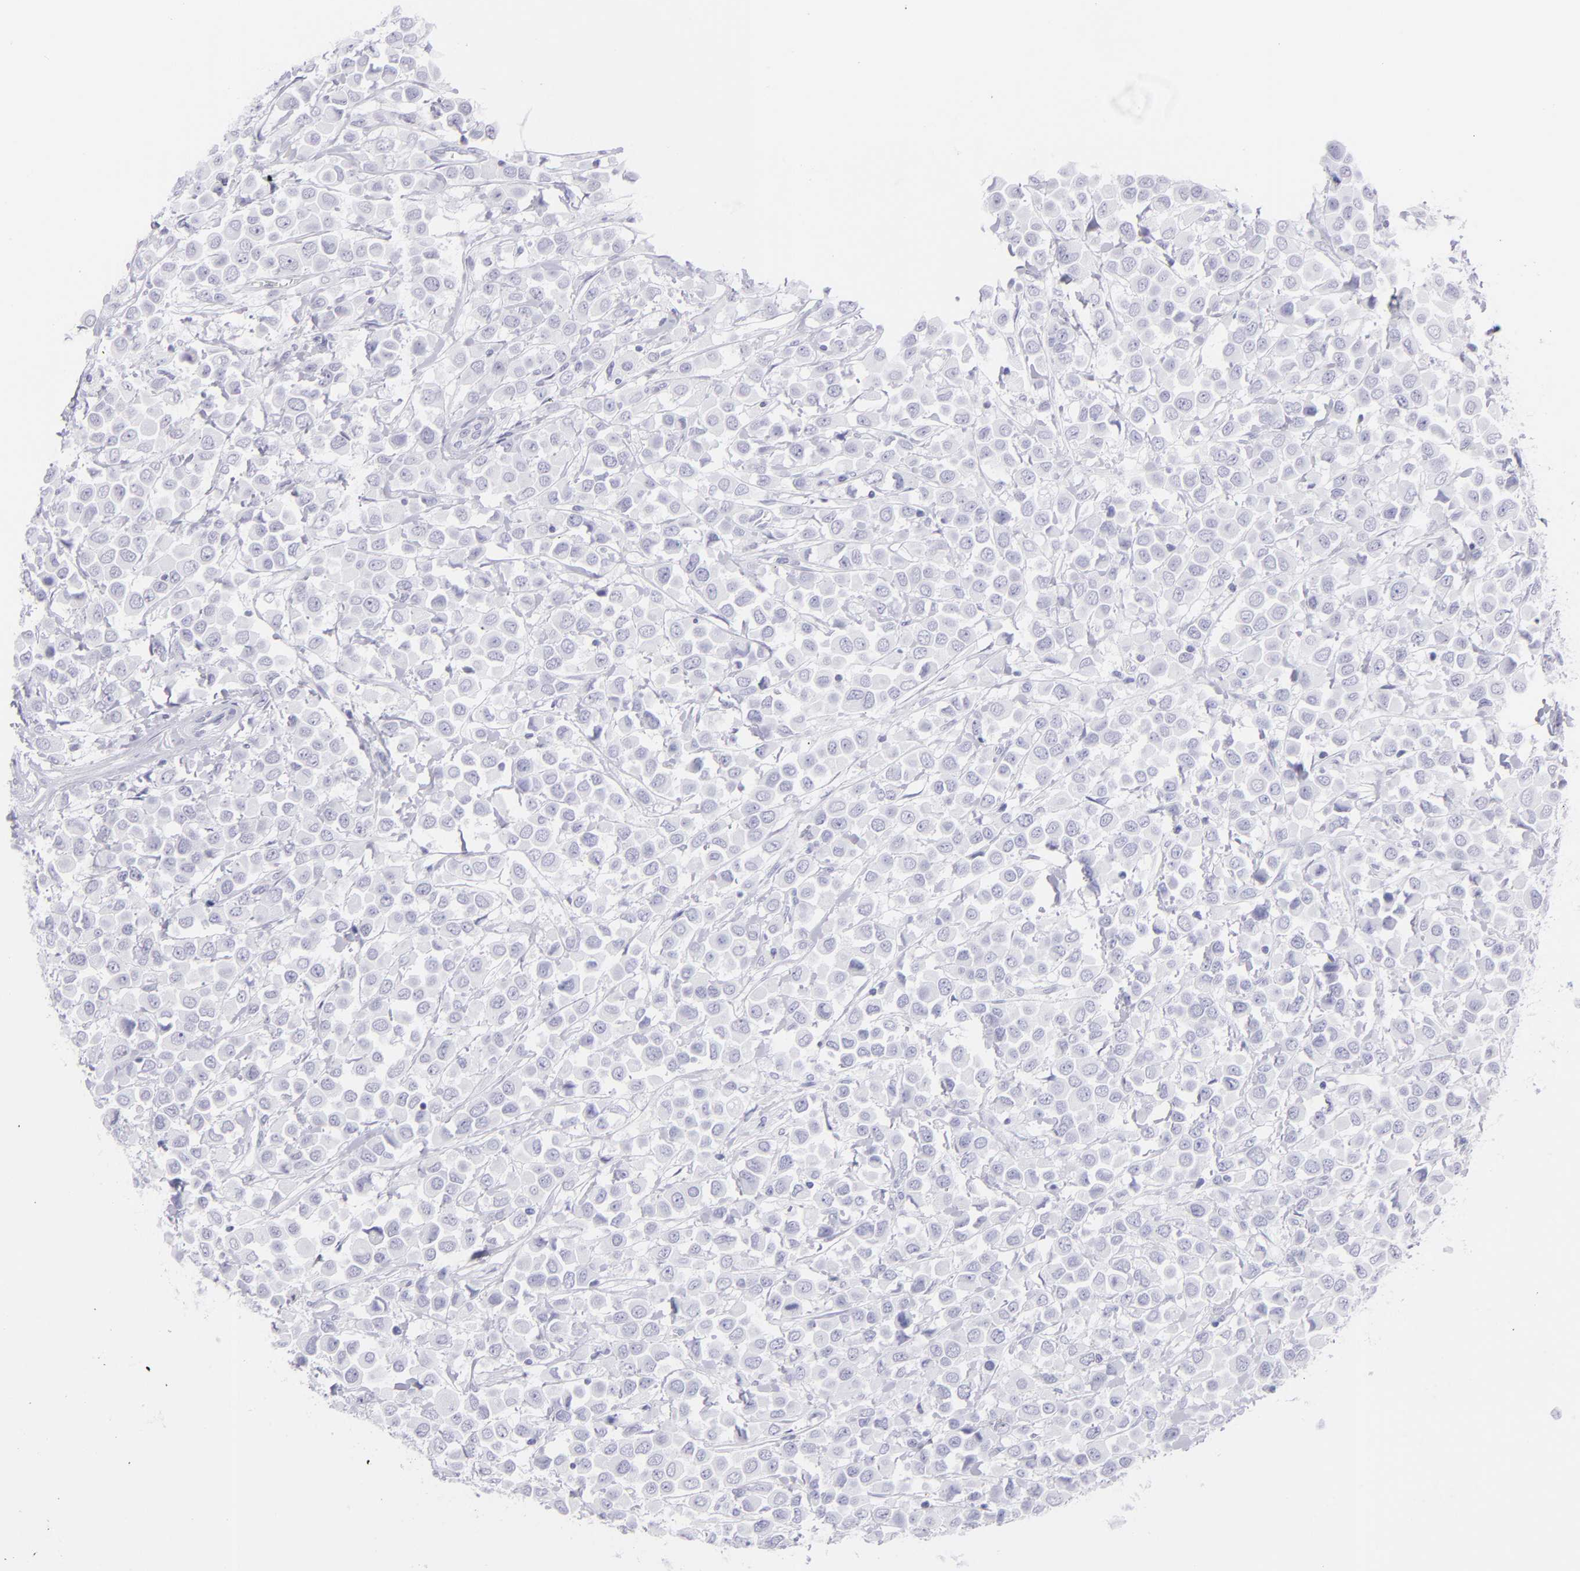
{"staining": {"intensity": "negative", "quantity": "none", "location": "none"}, "tissue": "breast cancer", "cell_type": "Tumor cells", "image_type": "cancer", "snomed": [{"axis": "morphology", "description": "Duct carcinoma"}, {"axis": "topography", "description": "Breast"}], "caption": "An image of human breast cancer (intraductal carcinoma) is negative for staining in tumor cells. (Stains: DAB (3,3'-diaminobenzidine) immunohistochemistry (IHC) with hematoxylin counter stain, Microscopy: brightfield microscopy at high magnification).", "gene": "SLC1A3", "patient": {"sex": "female", "age": 61}}